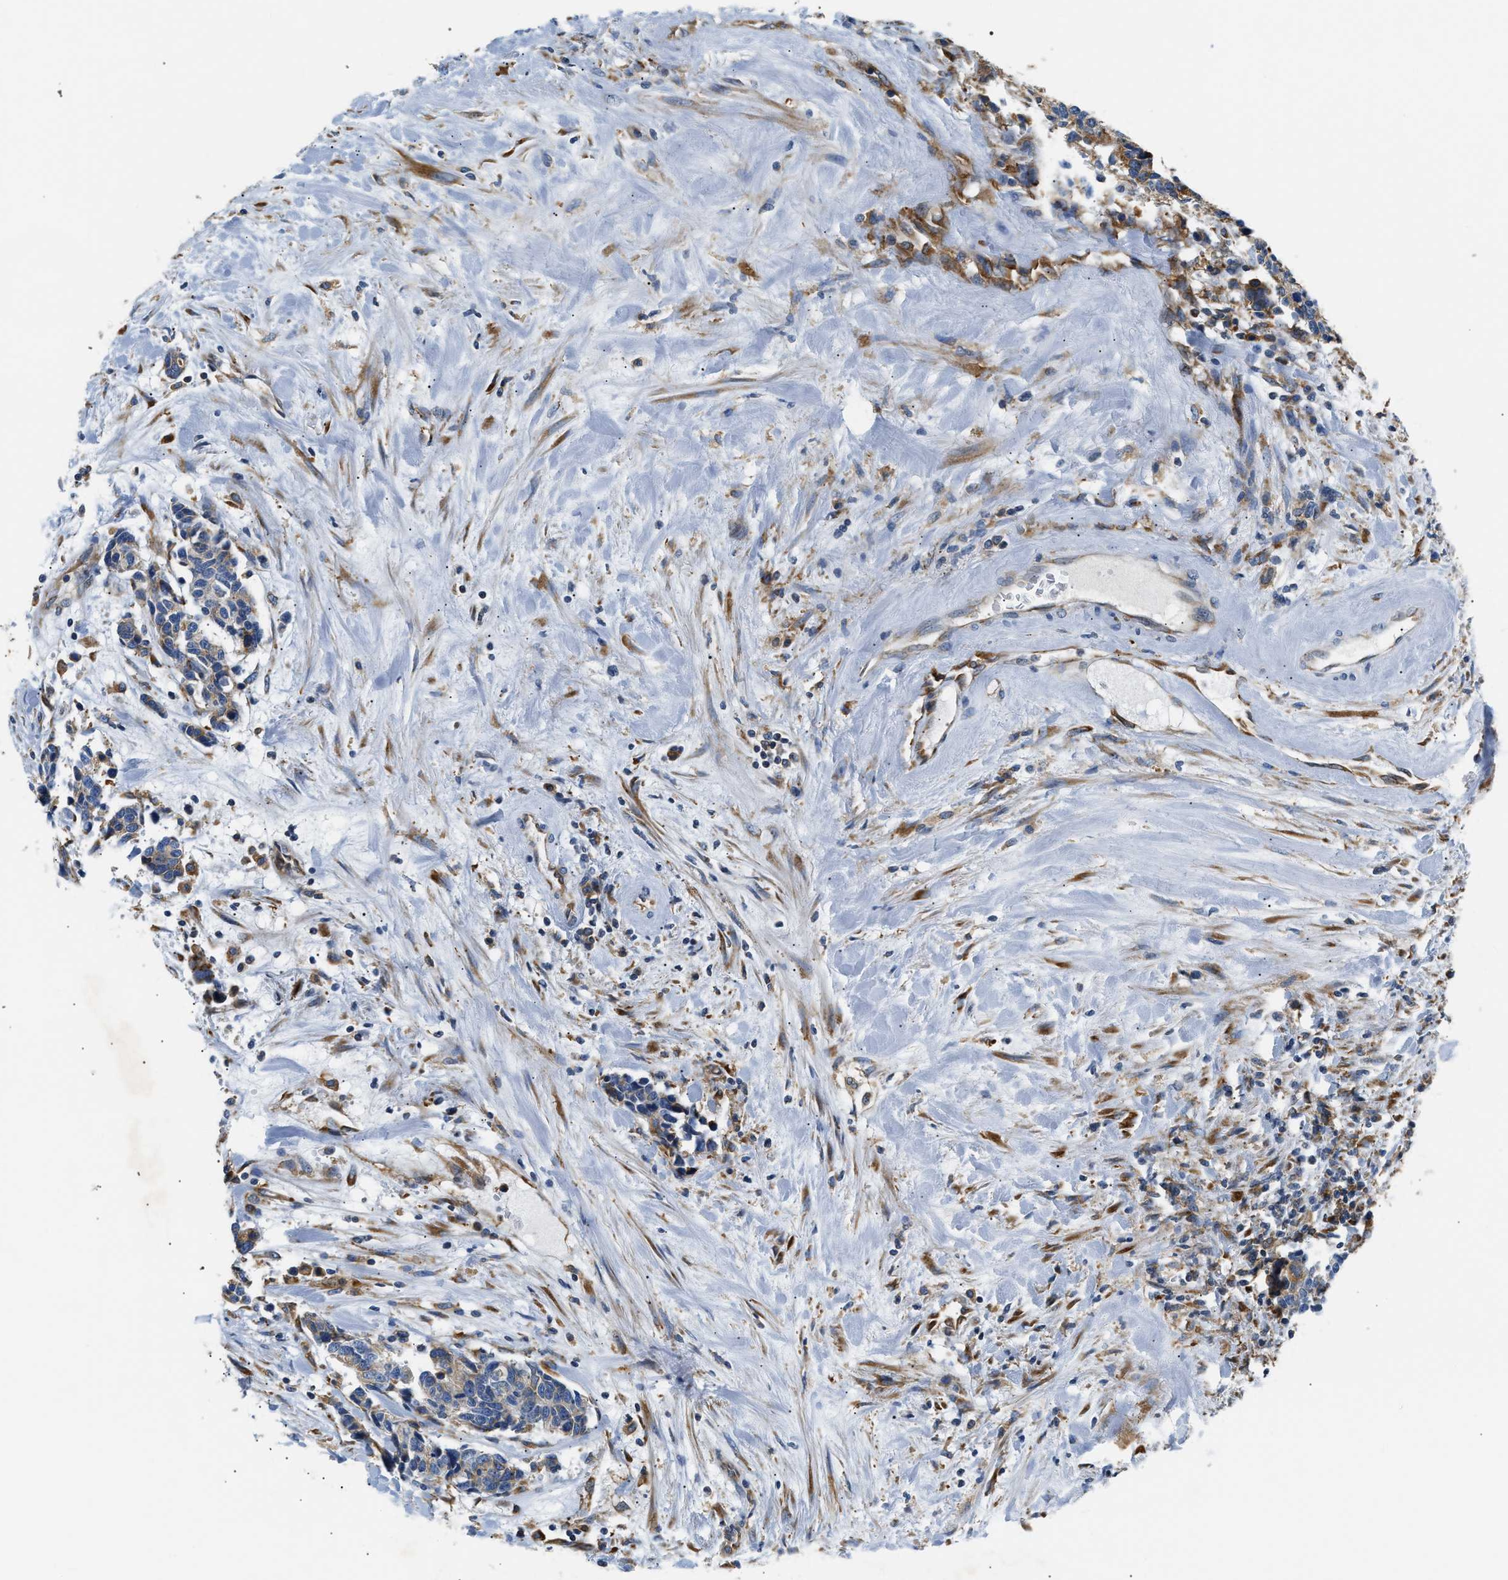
{"staining": {"intensity": "moderate", "quantity": "<25%", "location": "cytoplasmic/membranous"}, "tissue": "carcinoid", "cell_type": "Tumor cells", "image_type": "cancer", "snomed": [{"axis": "morphology", "description": "Carcinoma, NOS"}, {"axis": "morphology", "description": "Carcinoid, malignant, NOS"}, {"axis": "topography", "description": "Urinary bladder"}], "caption": "Immunohistochemistry photomicrograph of malignant carcinoid stained for a protein (brown), which shows low levels of moderate cytoplasmic/membranous positivity in about <25% of tumor cells.", "gene": "HDHD3", "patient": {"sex": "male", "age": 57}}